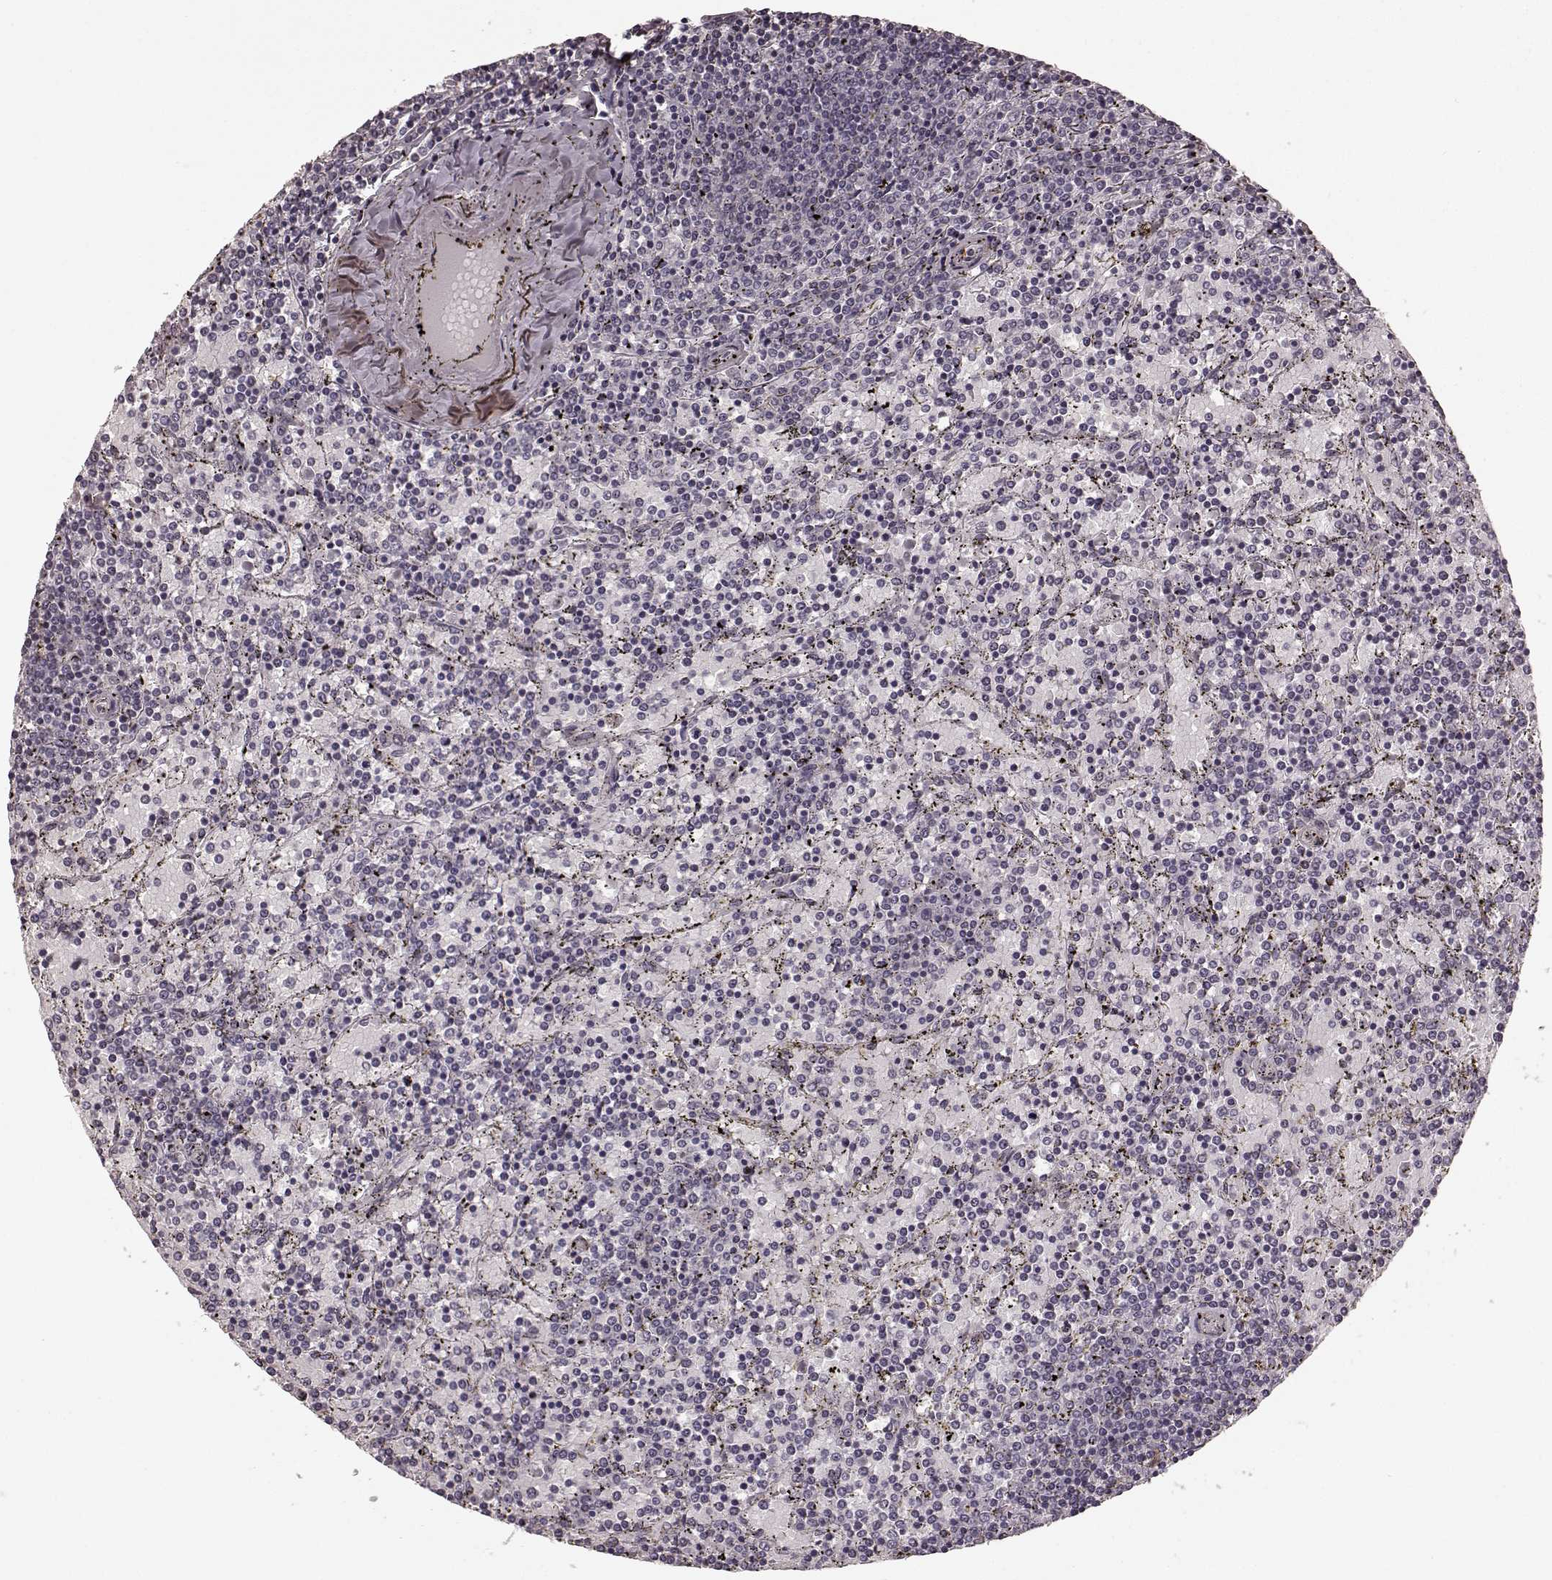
{"staining": {"intensity": "negative", "quantity": "none", "location": "none"}, "tissue": "lymphoma", "cell_type": "Tumor cells", "image_type": "cancer", "snomed": [{"axis": "morphology", "description": "Malignant lymphoma, non-Hodgkin's type, Low grade"}, {"axis": "topography", "description": "Spleen"}], "caption": "IHC image of malignant lymphoma, non-Hodgkin's type (low-grade) stained for a protein (brown), which shows no expression in tumor cells.", "gene": "PRKCE", "patient": {"sex": "female", "age": 77}}